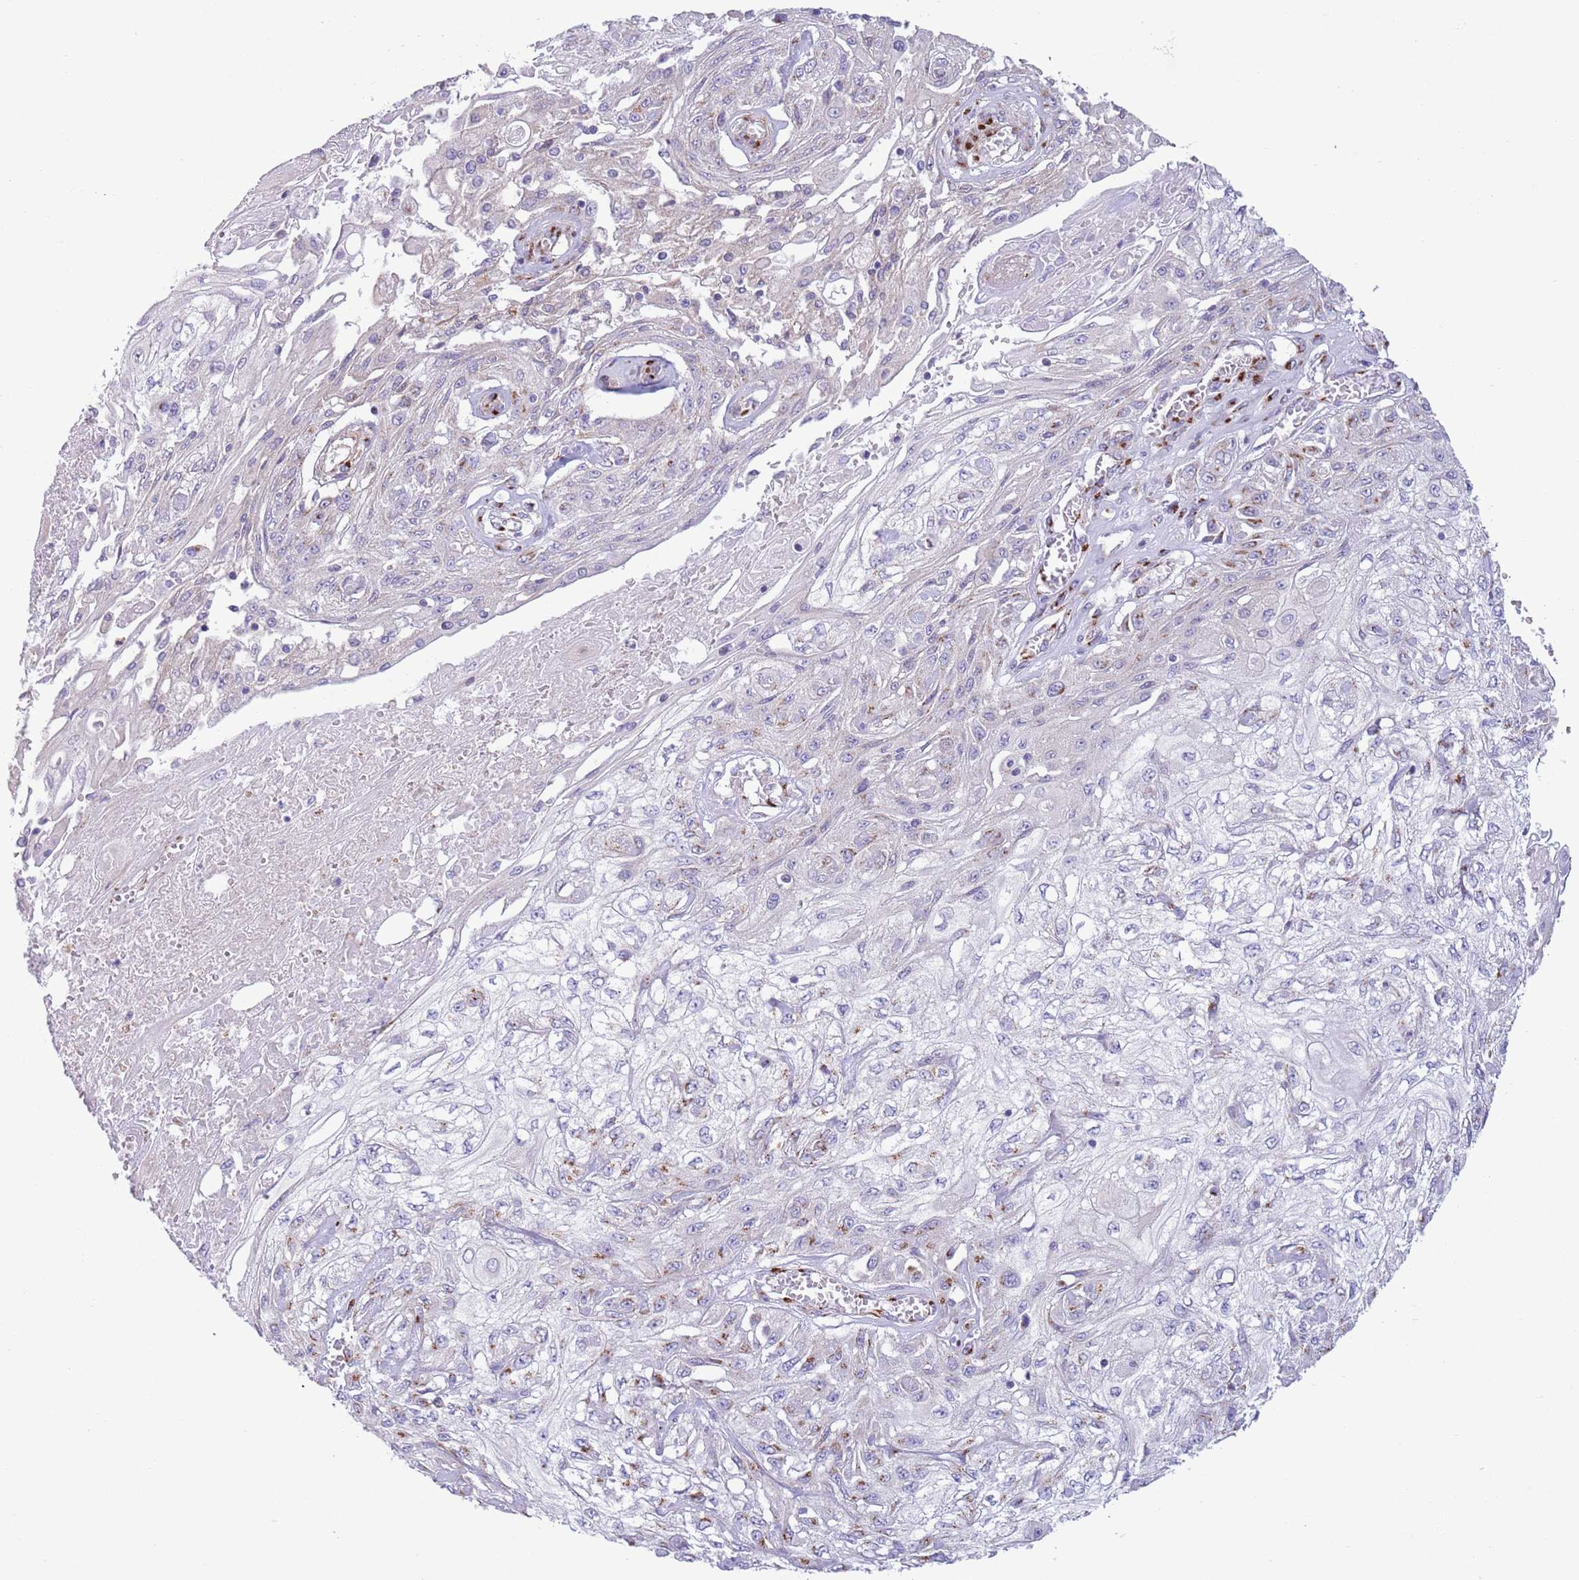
{"staining": {"intensity": "moderate", "quantity": "25%-75%", "location": "cytoplasmic/membranous"}, "tissue": "skin cancer", "cell_type": "Tumor cells", "image_type": "cancer", "snomed": [{"axis": "morphology", "description": "Squamous cell carcinoma, NOS"}, {"axis": "morphology", "description": "Squamous cell carcinoma, metastatic, NOS"}, {"axis": "topography", "description": "Skin"}, {"axis": "topography", "description": "Lymph node"}], "caption": "High-magnification brightfield microscopy of skin cancer (squamous cell carcinoma) stained with DAB (3,3'-diaminobenzidine) (brown) and counterstained with hematoxylin (blue). tumor cells exhibit moderate cytoplasmic/membranous positivity is appreciated in approximately25%-75% of cells.", "gene": "C20orf96", "patient": {"sex": "male", "age": 75}}